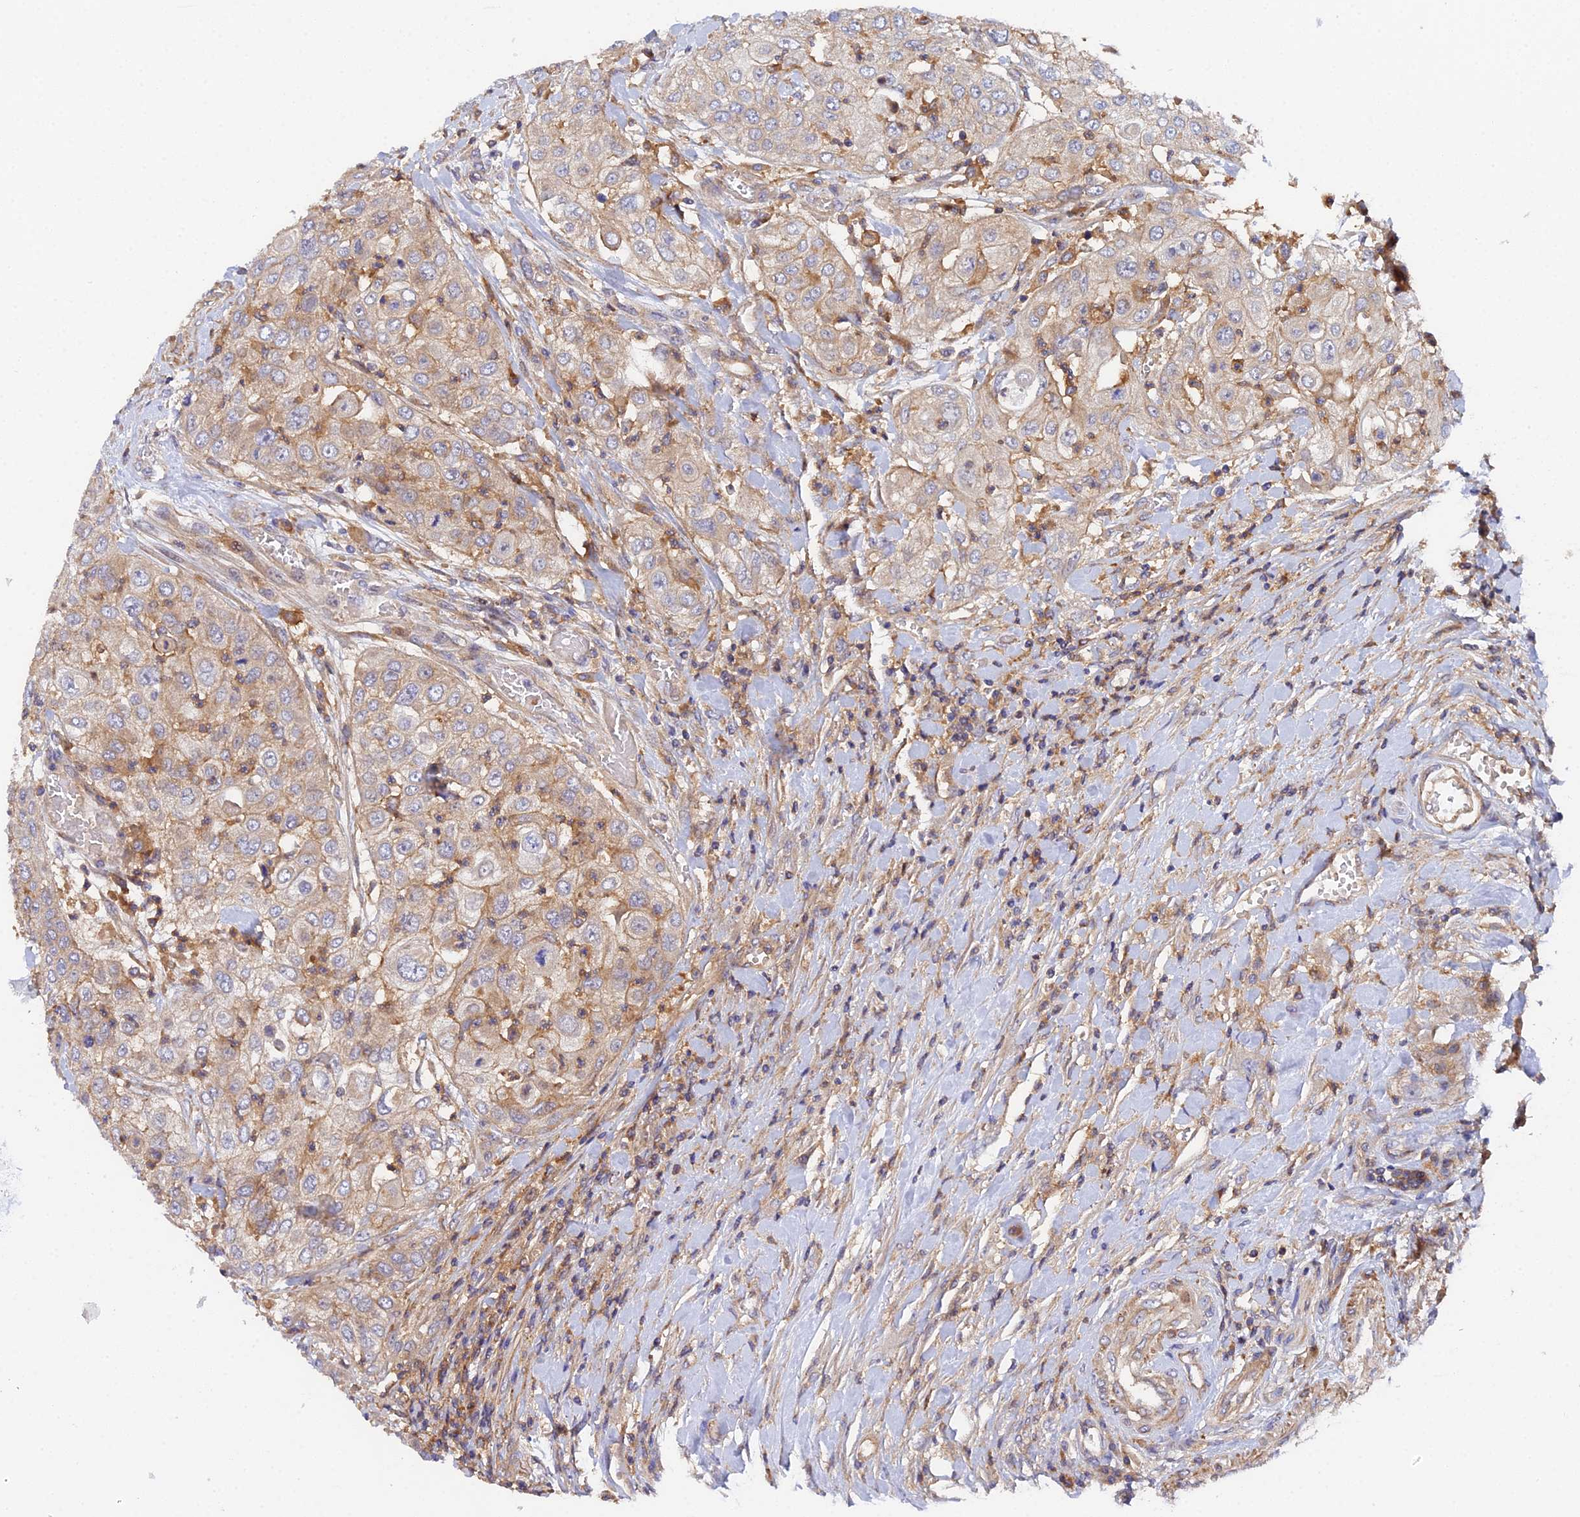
{"staining": {"intensity": "weak", "quantity": ">75%", "location": "cytoplasmic/membranous"}, "tissue": "urothelial cancer", "cell_type": "Tumor cells", "image_type": "cancer", "snomed": [{"axis": "morphology", "description": "Urothelial carcinoma, High grade"}, {"axis": "topography", "description": "Urinary bladder"}], "caption": "Approximately >75% of tumor cells in urothelial cancer exhibit weak cytoplasmic/membranous protein expression as visualized by brown immunohistochemical staining.", "gene": "GNG5B", "patient": {"sex": "female", "age": 79}}